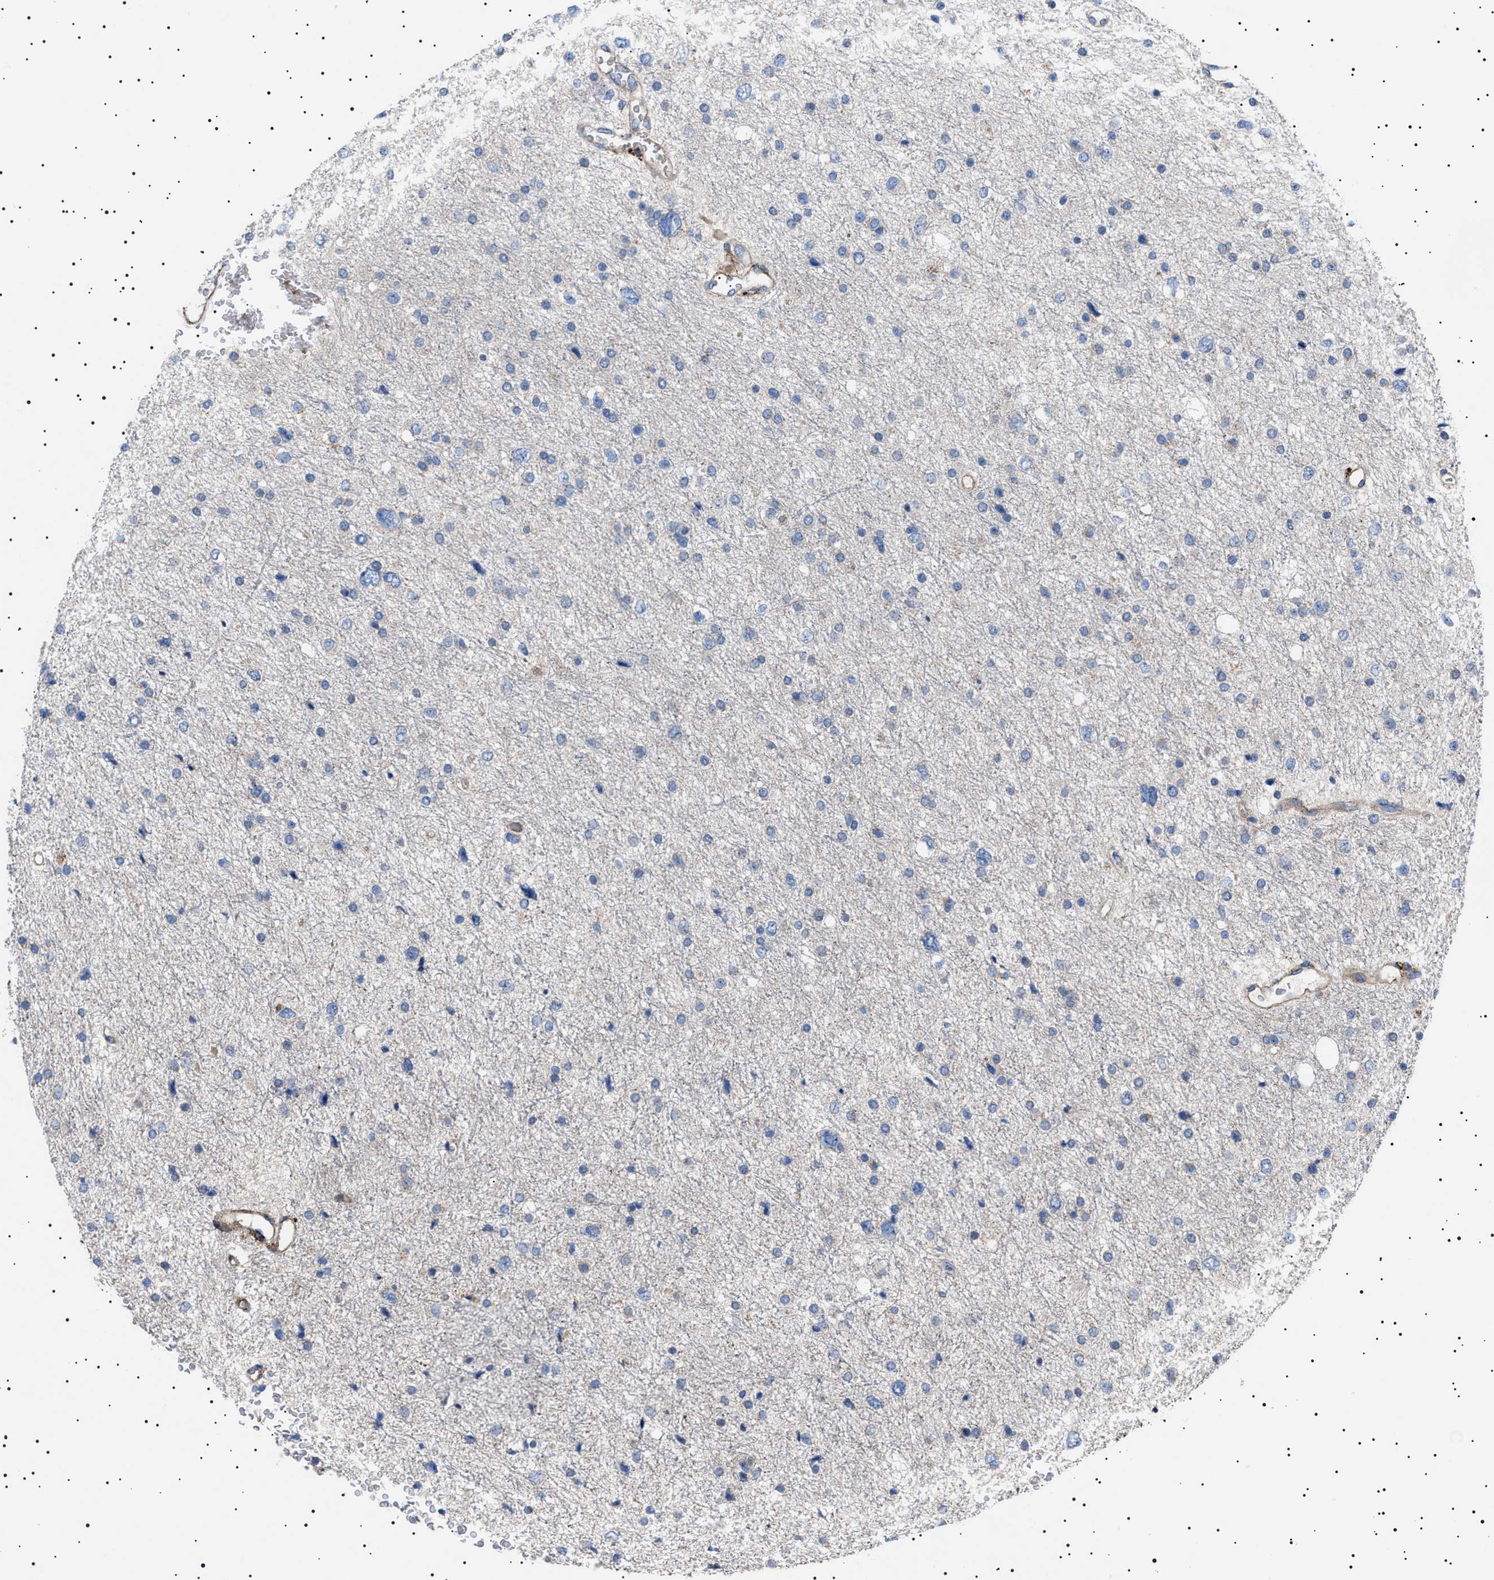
{"staining": {"intensity": "negative", "quantity": "none", "location": "none"}, "tissue": "glioma", "cell_type": "Tumor cells", "image_type": "cancer", "snomed": [{"axis": "morphology", "description": "Glioma, malignant, Low grade"}, {"axis": "topography", "description": "Brain"}], "caption": "A histopathology image of human glioma is negative for staining in tumor cells.", "gene": "NEU1", "patient": {"sex": "female", "age": 37}}